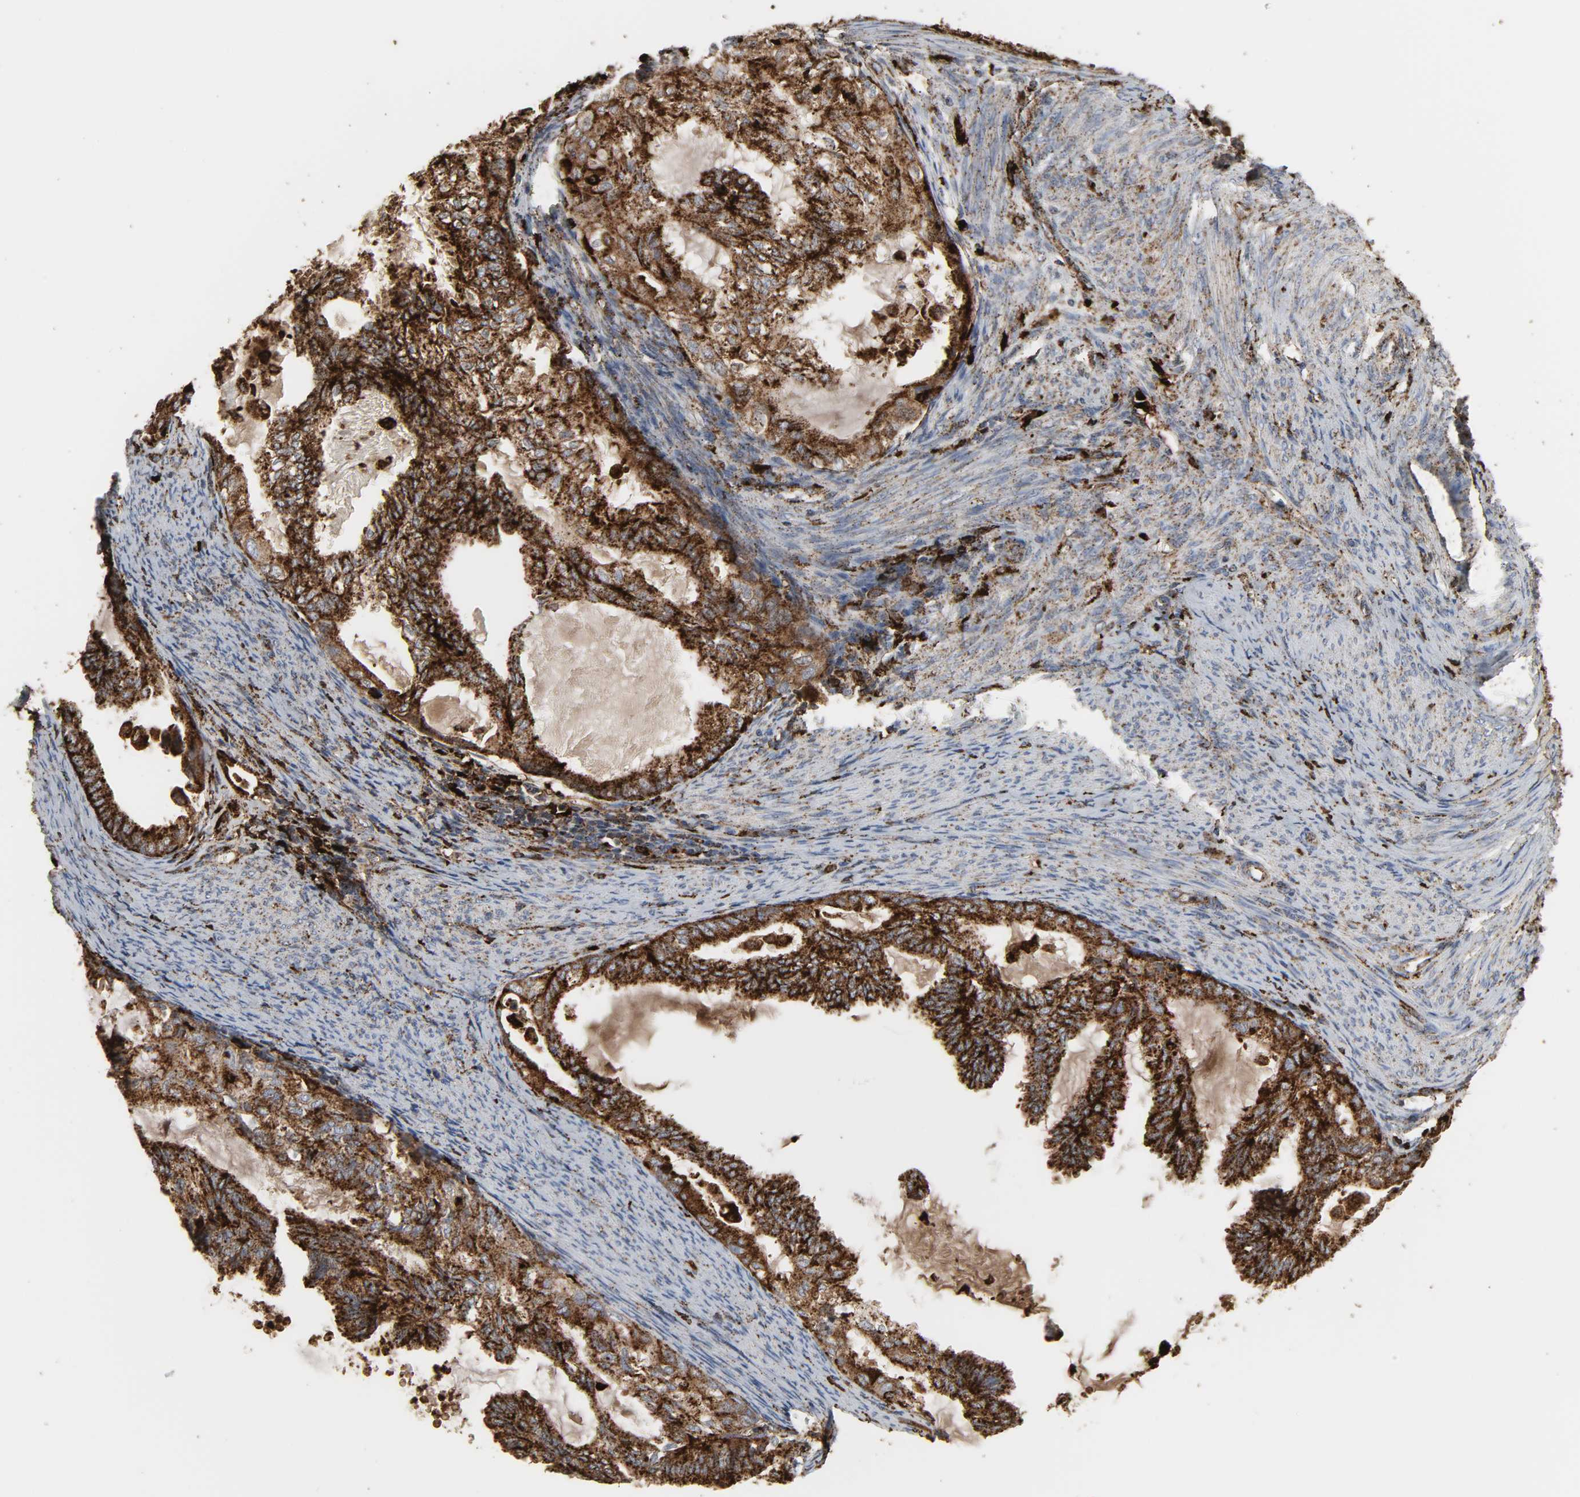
{"staining": {"intensity": "strong", "quantity": ">75%", "location": "nuclear"}, "tissue": "cervical cancer", "cell_type": "Tumor cells", "image_type": "cancer", "snomed": [{"axis": "morphology", "description": "Normal tissue, NOS"}, {"axis": "morphology", "description": "Adenocarcinoma, NOS"}, {"axis": "topography", "description": "Cervix"}, {"axis": "topography", "description": "Endometrium"}], "caption": "Immunohistochemistry (IHC) (DAB (3,3'-diaminobenzidine)) staining of human adenocarcinoma (cervical) exhibits strong nuclear protein expression in about >75% of tumor cells.", "gene": "PSAP", "patient": {"sex": "female", "age": 86}}